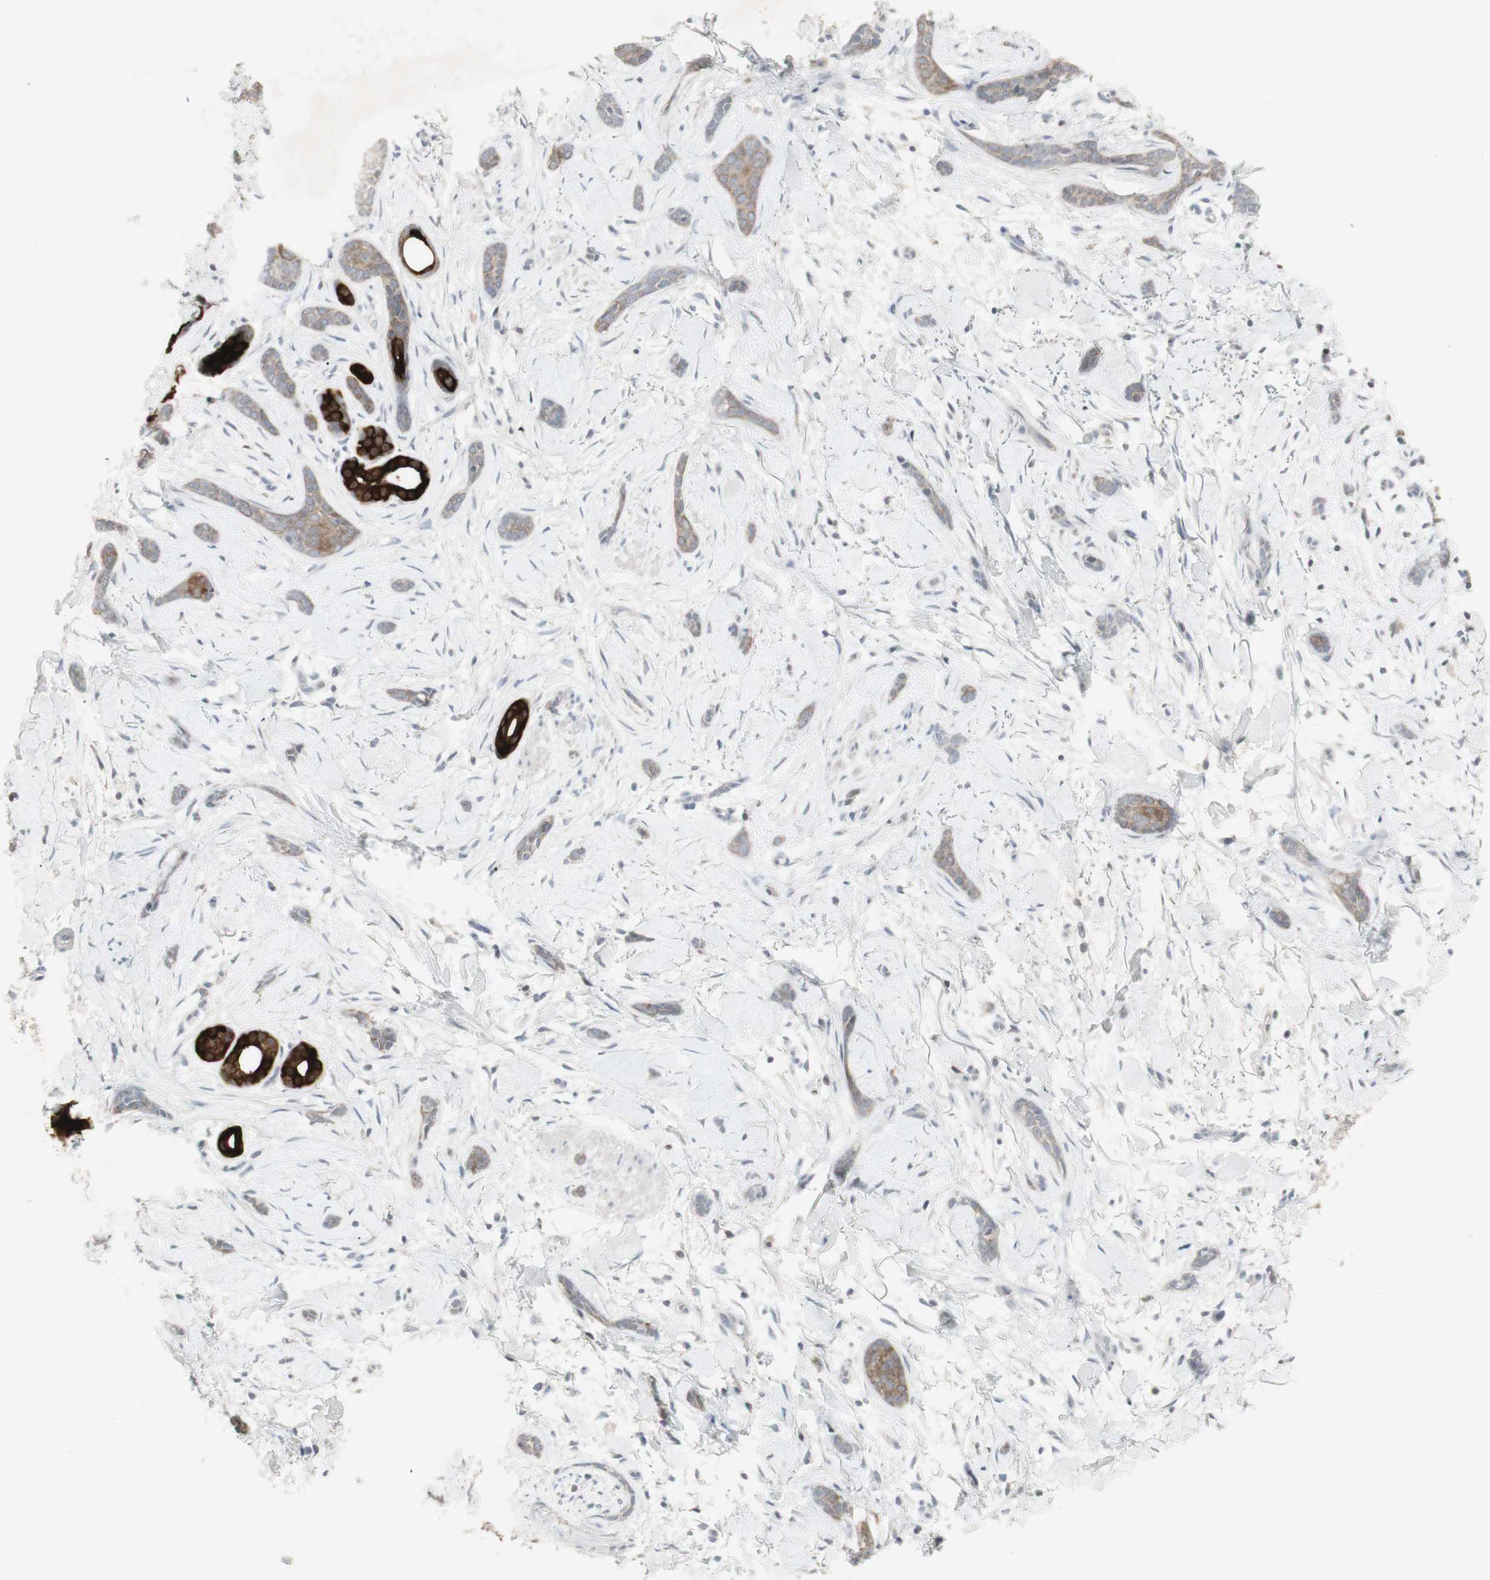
{"staining": {"intensity": "weak", "quantity": "25%-75%", "location": "cytoplasmic/membranous"}, "tissue": "skin cancer", "cell_type": "Tumor cells", "image_type": "cancer", "snomed": [{"axis": "morphology", "description": "Basal cell carcinoma"}, {"axis": "morphology", "description": "Adnexal tumor, benign"}, {"axis": "topography", "description": "Skin"}], "caption": "IHC micrograph of human skin cancer (benign adnexal tumor) stained for a protein (brown), which displays low levels of weak cytoplasmic/membranous staining in approximately 25%-75% of tumor cells.", "gene": "C1orf116", "patient": {"sex": "female", "age": 42}}